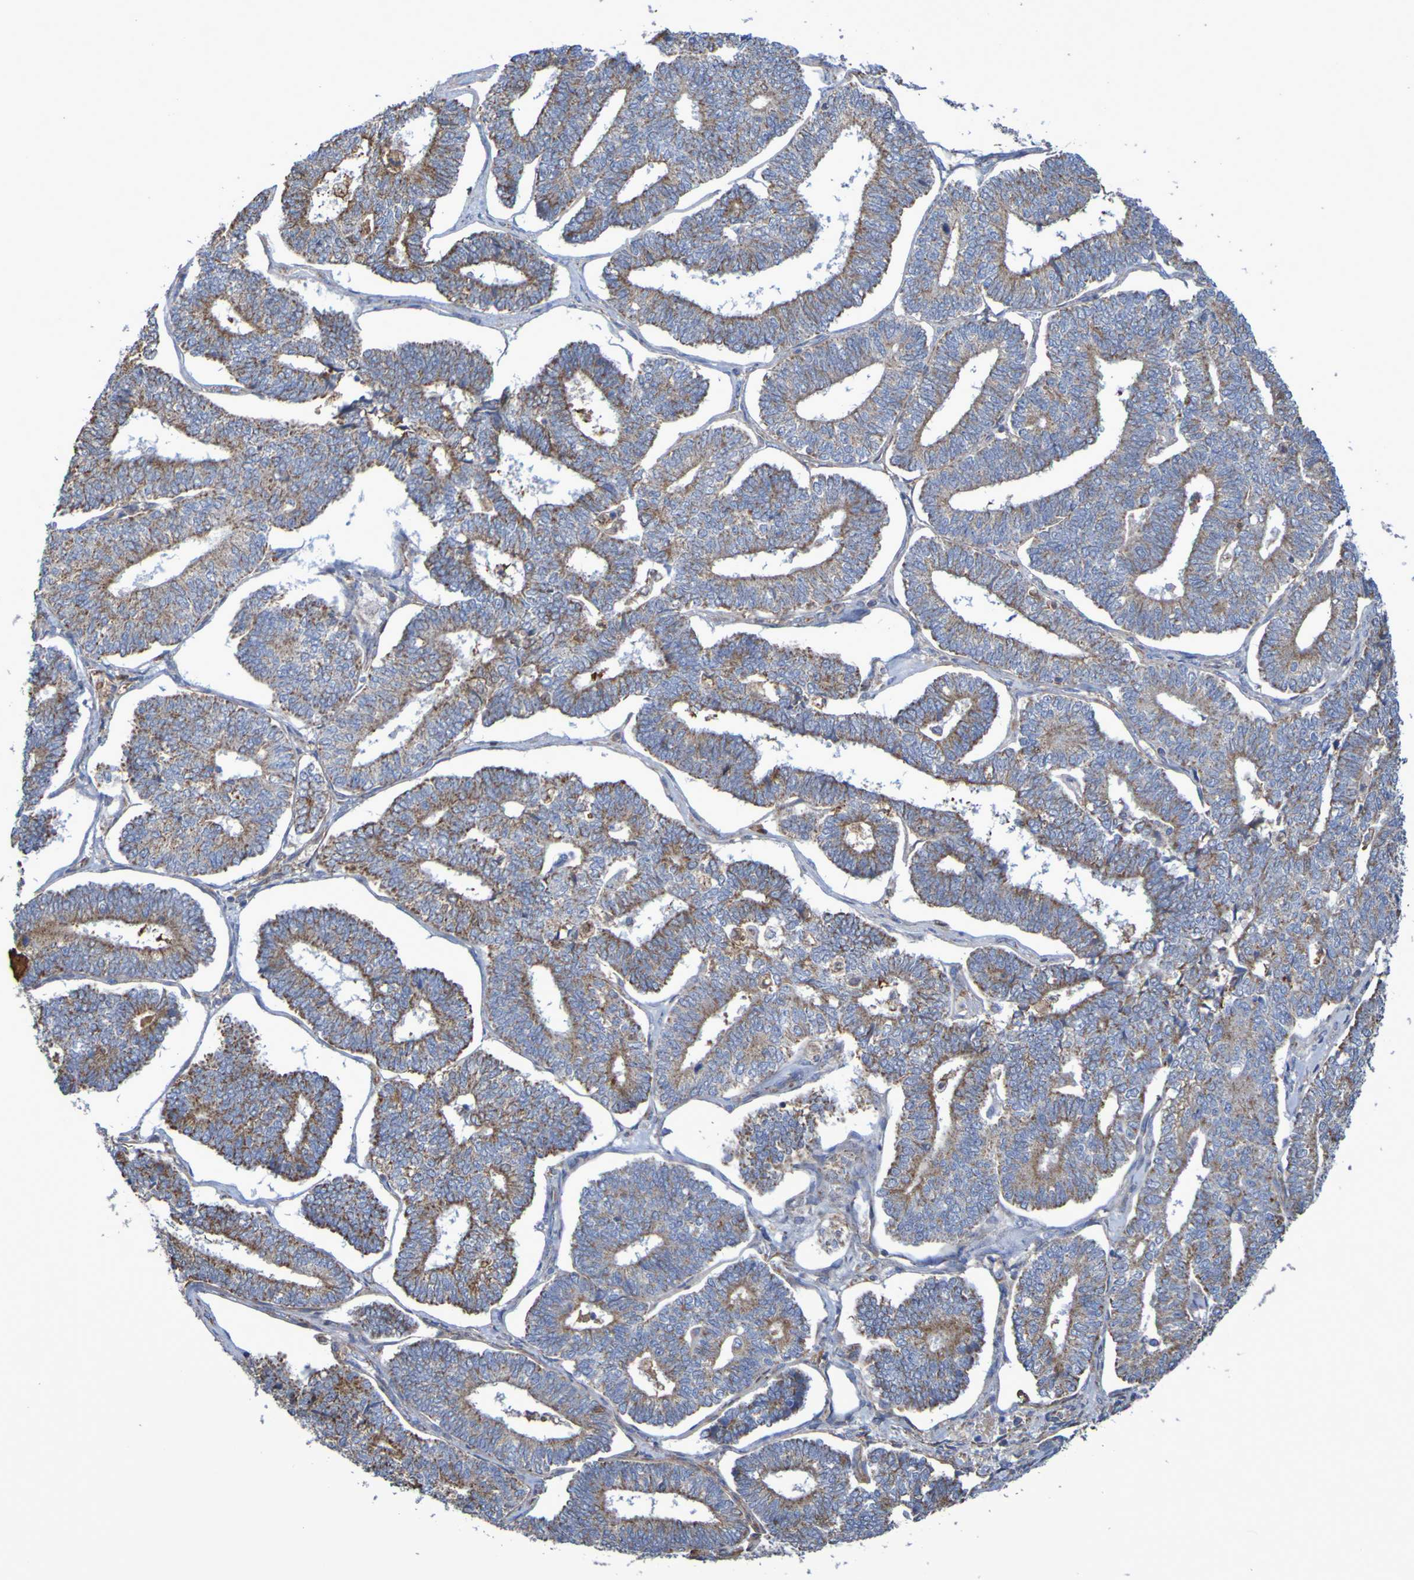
{"staining": {"intensity": "moderate", "quantity": ">75%", "location": "cytoplasmic/membranous"}, "tissue": "endometrial cancer", "cell_type": "Tumor cells", "image_type": "cancer", "snomed": [{"axis": "morphology", "description": "Adenocarcinoma, NOS"}, {"axis": "topography", "description": "Endometrium"}], "caption": "A photomicrograph showing moderate cytoplasmic/membranous positivity in approximately >75% of tumor cells in endometrial cancer (adenocarcinoma), as visualized by brown immunohistochemical staining.", "gene": "CNTN2", "patient": {"sex": "female", "age": 70}}